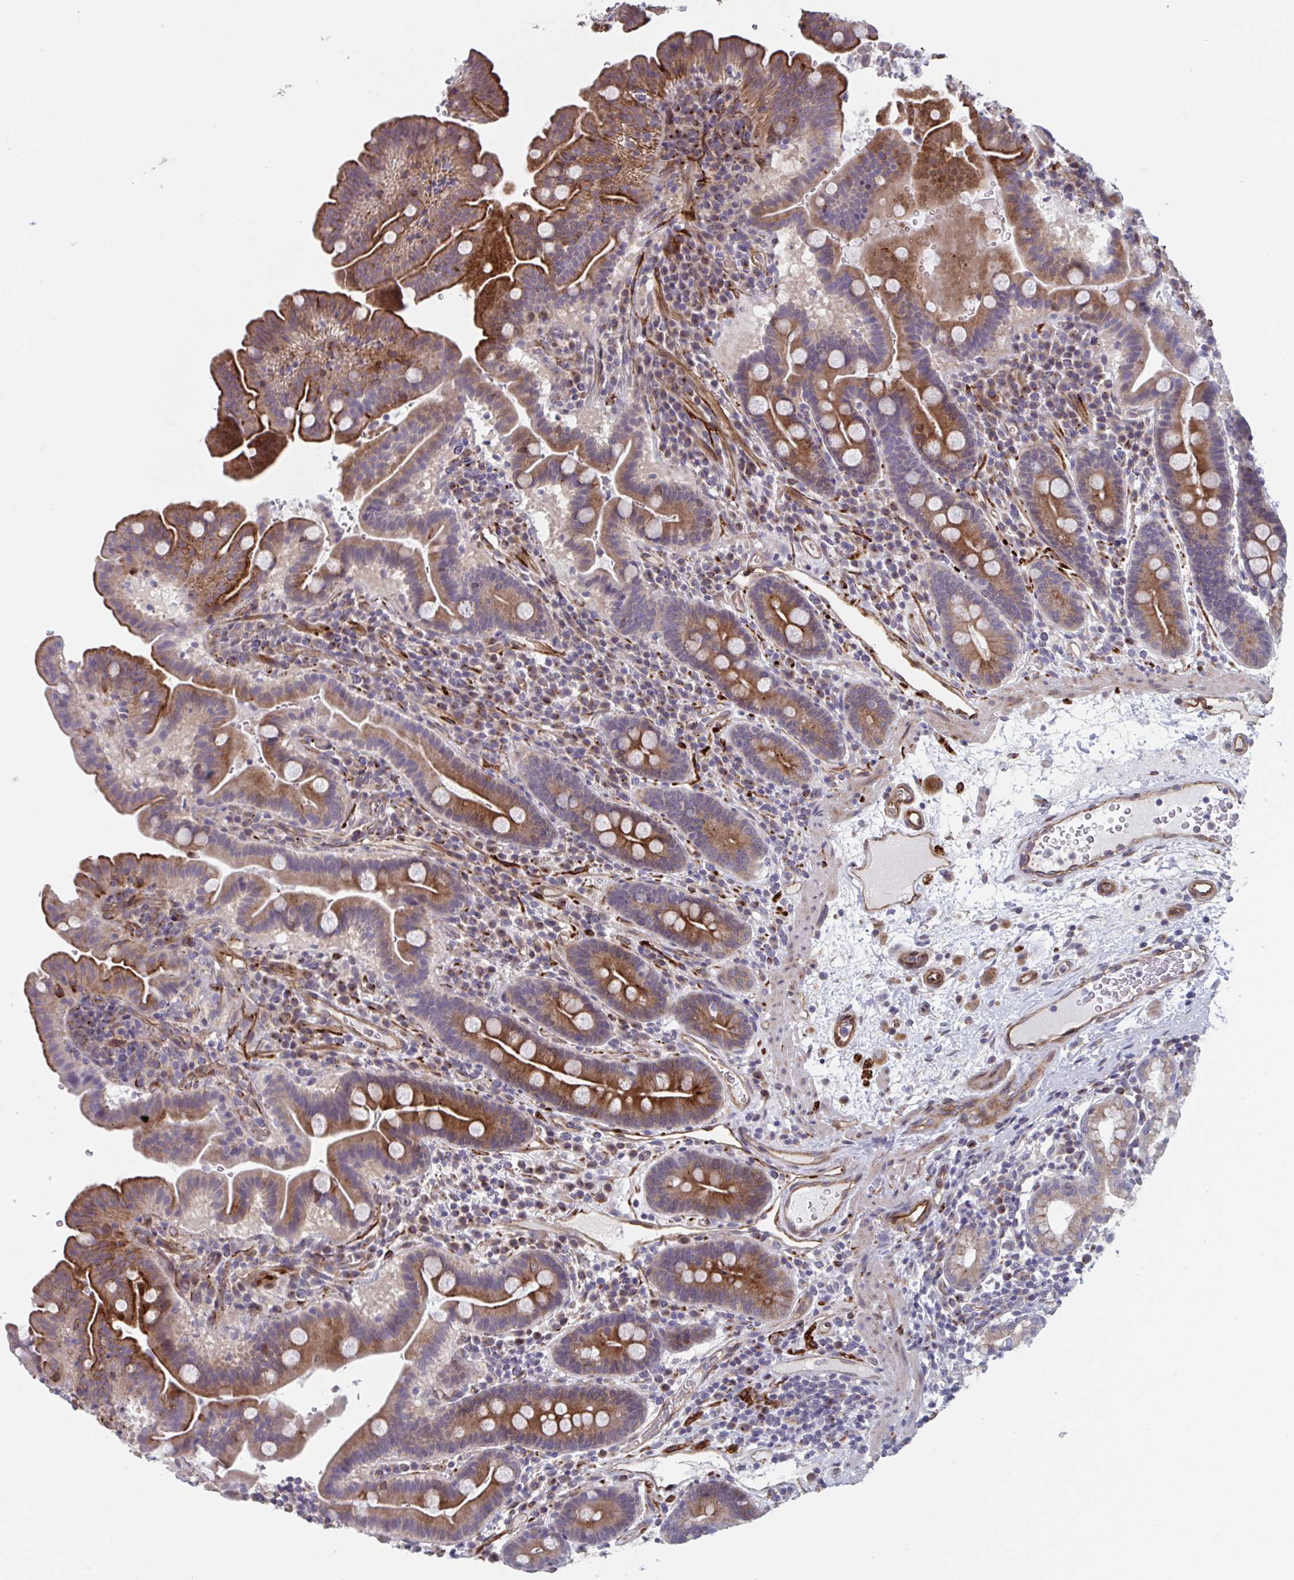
{"staining": {"intensity": "moderate", "quantity": ">75%", "location": "cytoplasmic/membranous"}, "tissue": "small intestine", "cell_type": "Glandular cells", "image_type": "normal", "snomed": [{"axis": "morphology", "description": "Normal tissue, NOS"}, {"axis": "topography", "description": "Small intestine"}], "caption": "Immunohistochemistry (DAB) staining of normal human small intestine displays moderate cytoplasmic/membranous protein expression in approximately >75% of glandular cells.", "gene": "TNFSF10", "patient": {"sex": "male", "age": 26}}